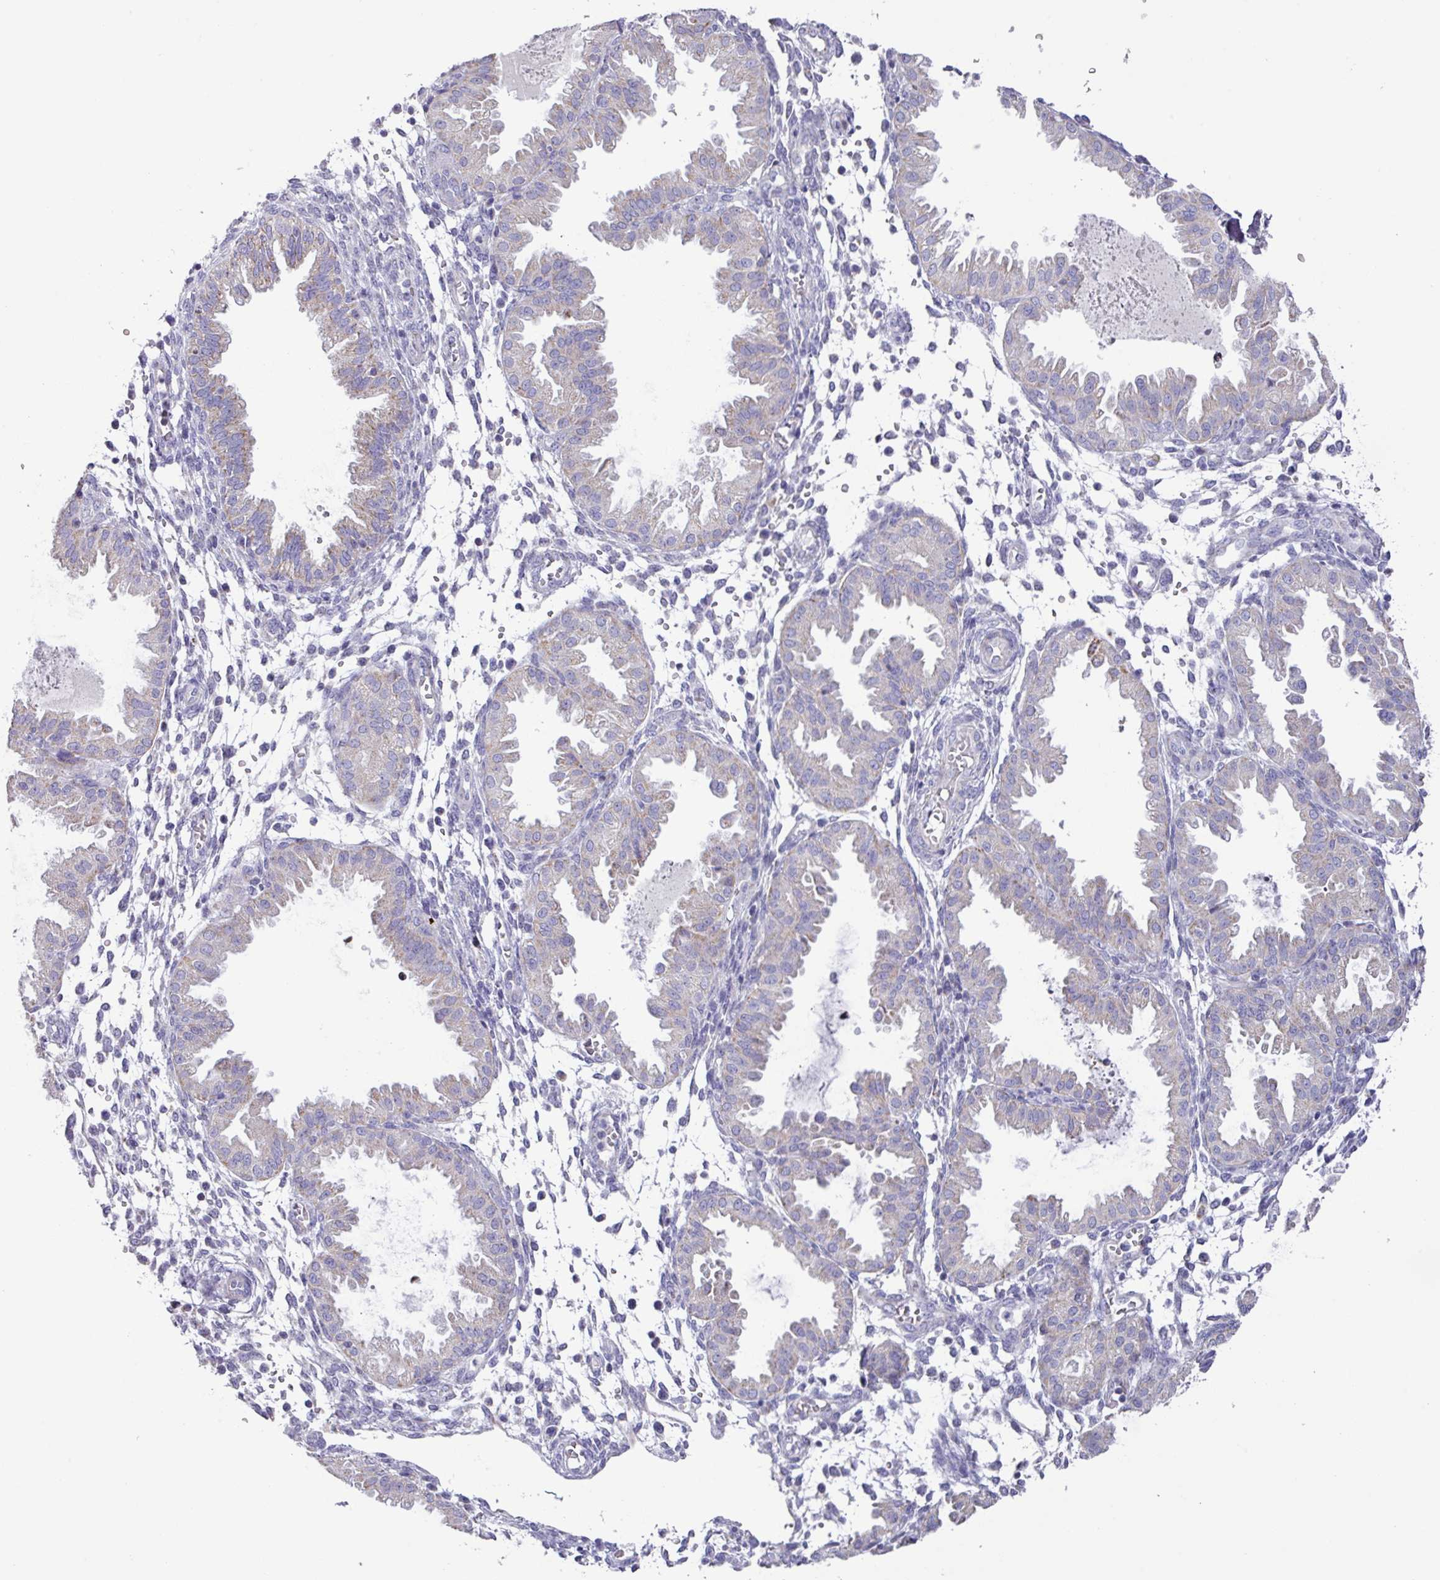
{"staining": {"intensity": "negative", "quantity": "none", "location": "none"}, "tissue": "endometrium", "cell_type": "Cells in endometrial stroma", "image_type": "normal", "snomed": [{"axis": "morphology", "description": "Normal tissue, NOS"}, {"axis": "topography", "description": "Endometrium"}], "caption": "This is a histopathology image of immunohistochemistry staining of normal endometrium, which shows no expression in cells in endometrial stroma. Nuclei are stained in blue.", "gene": "MT", "patient": {"sex": "female", "age": 33}}